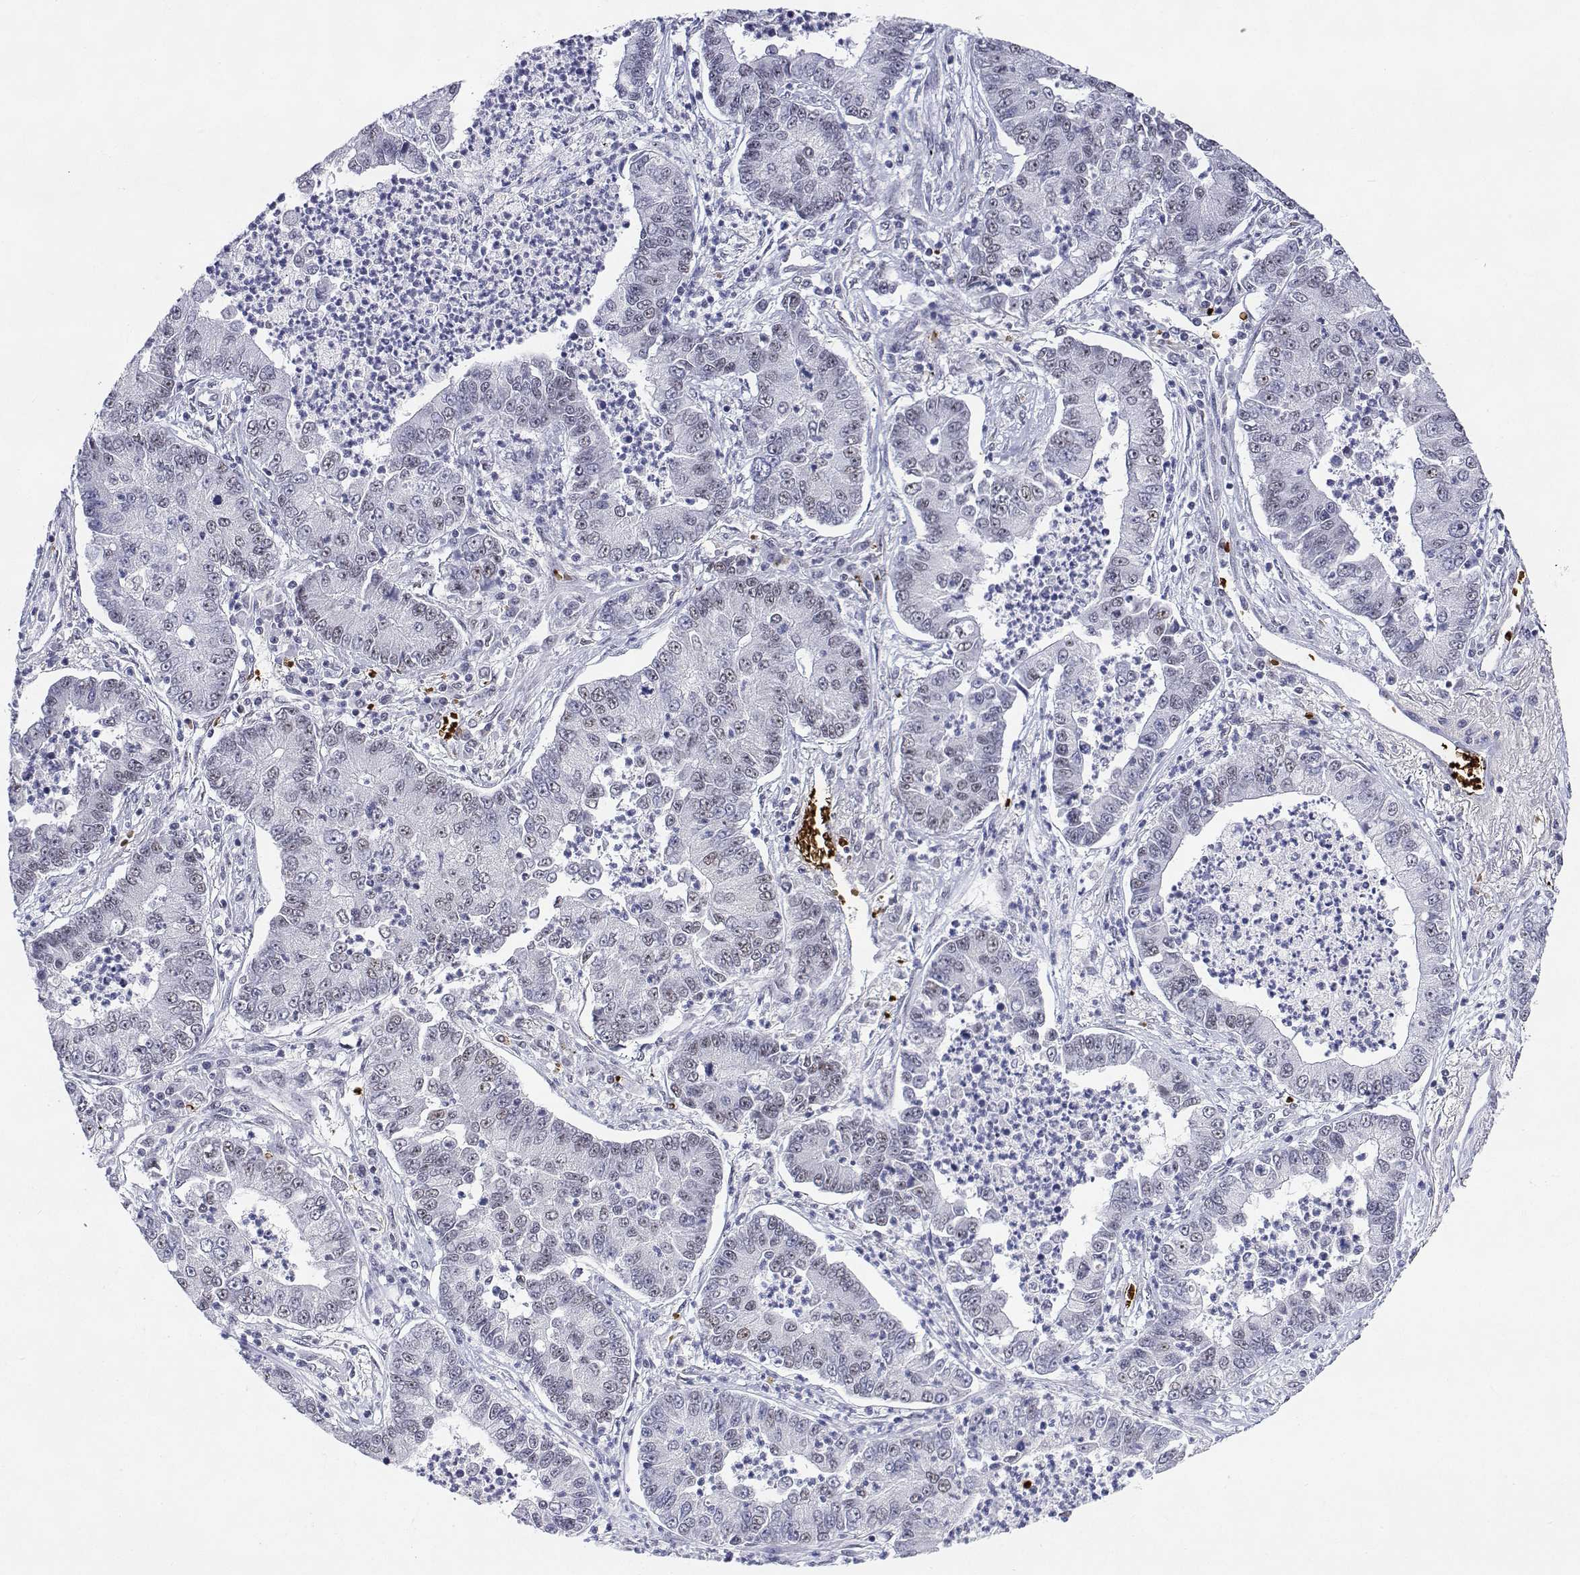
{"staining": {"intensity": "weak", "quantity": "<25%", "location": "nuclear"}, "tissue": "lung cancer", "cell_type": "Tumor cells", "image_type": "cancer", "snomed": [{"axis": "morphology", "description": "Adenocarcinoma, NOS"}, {"axis": "topography", "description": "Lung"}], "caption": "Immunohistochemical staining of human lung adenocarcinoma reveals no significant staining in tumor cells.", "gene": "ADAR", "patient": {"sex": "female", "age": 57}}